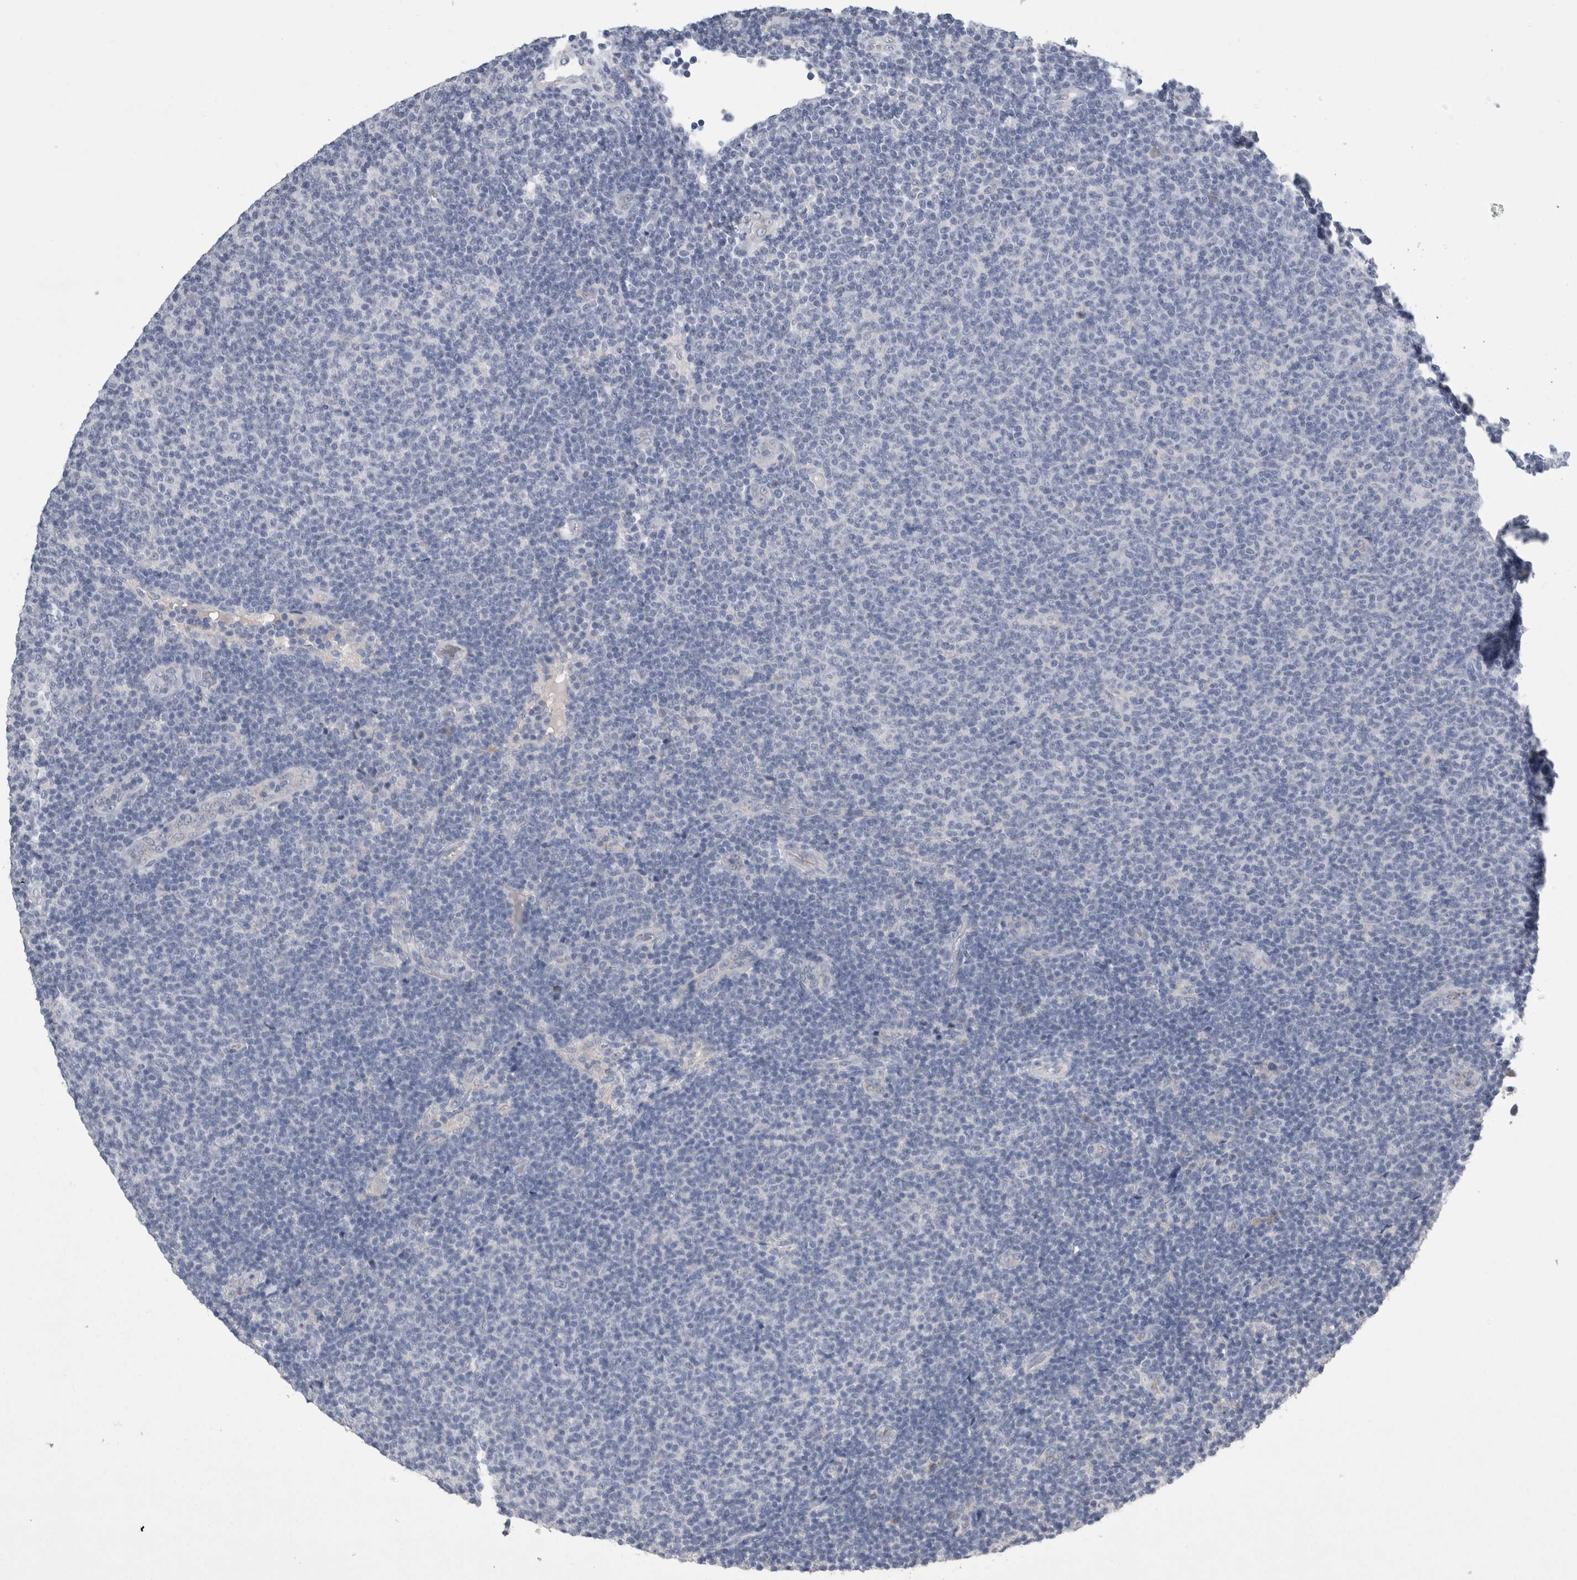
{"staining": {"intensity": "negative", "quantity": "none", "location": "none"}, "tissue": "lymphoma", "cell_type": "Tumor cells", "image_type": "cancer", "snomed": [{"axis": "morphology", "description": "Malignant lymphoma, non-Hodgkin's type, Low grade"}, {"axis": "topography", "description": "Lymph node"}], "caption": "Photomicrograph shows no protein staining in tumor cells of low-grade malignant lymphoma, non-Hodgkin's type tissue.", "gene": "REG1A", "patient": {"sex": "male", "age": 66}}